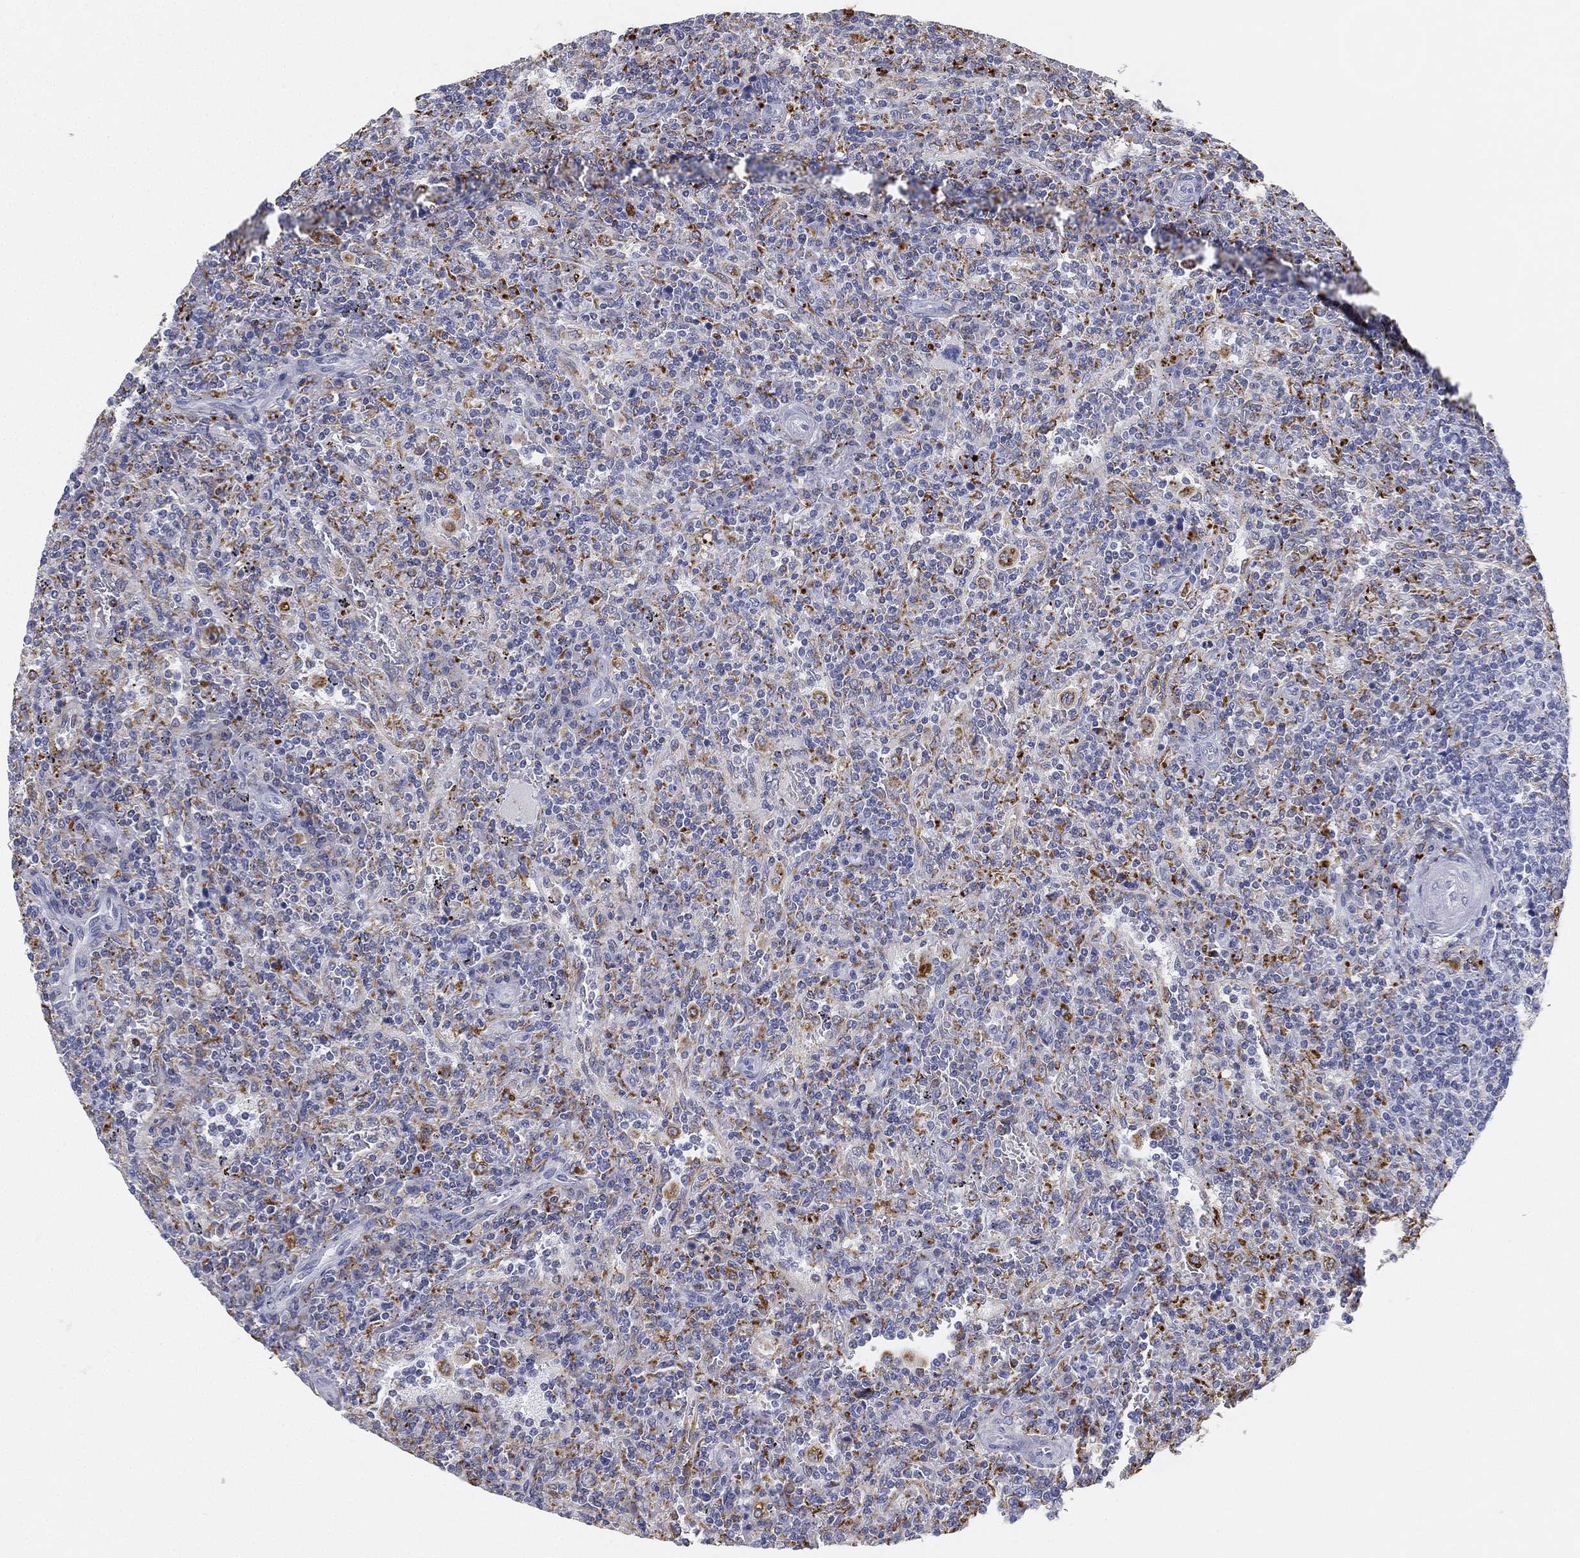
{"staining": {"intensity": "moderate", "quantity": "<25%", "location": "cytoplasmic/membranous"}, "tissue": "lymphoma", "cell_type": "Tumor cells", "image_type": "cancer", "snomed": [{"axis": "morphology", "description": "Malignant lymphoma, non-Hodgkin's type, Low grade"}, {"axis": "topography", "description": "Spleen"}], "caption": "Immunohistochemical staining of low-grade malignant lymphoma, non-Hodgkin's type shows low levels of moderate cytoplasmic/membranous staining in approximately <25% of tumor cells.", "gene": "NPC2", "patient": {"sex": "male", "age": 62}}